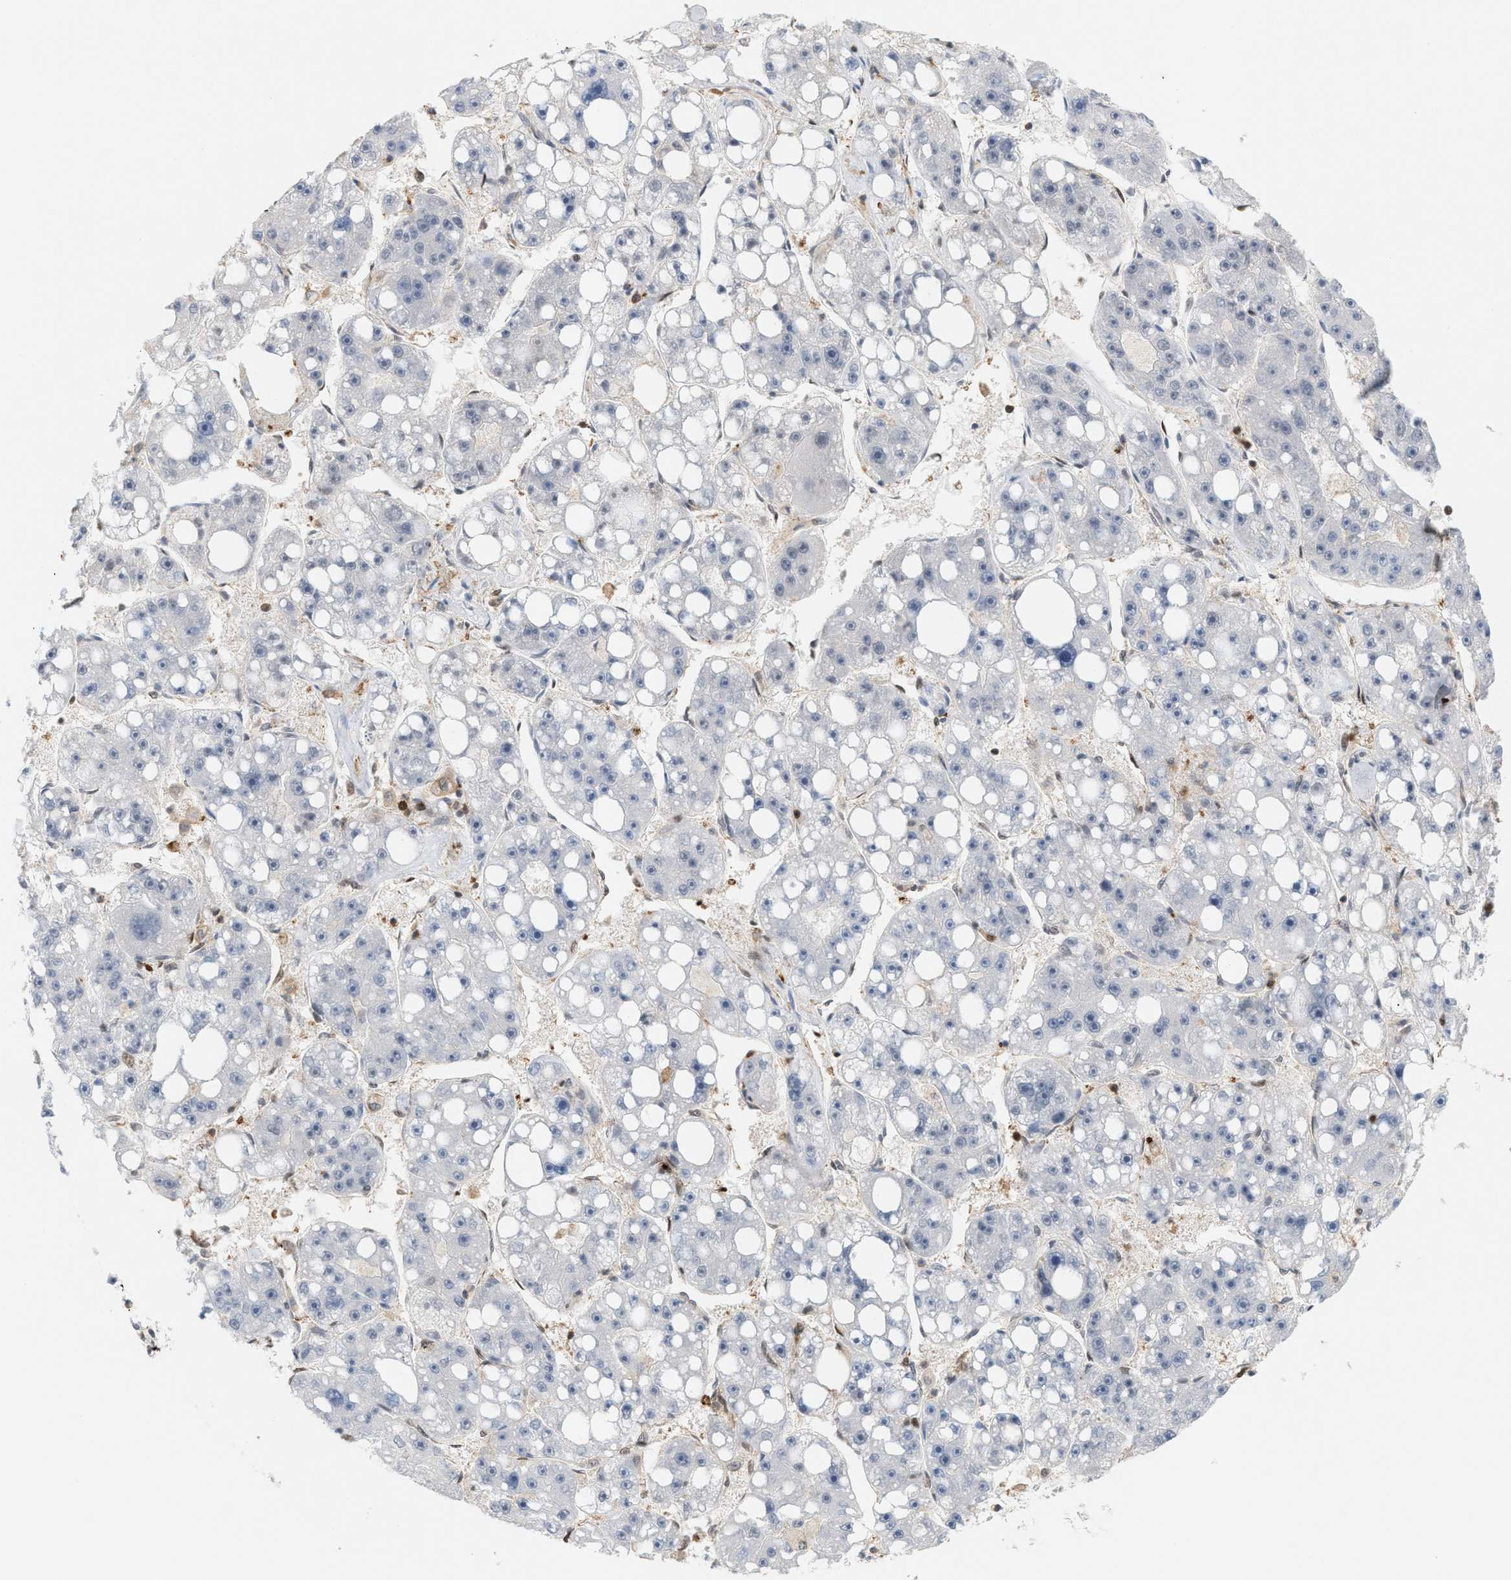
{"staining": {"intensity": "negative", "quantity": "none", "location": "none"}, "tissue": "liver cancer", "cell_type": "Tumor cells", "image_type": "cancer", "snomed": [{"axis": "morphology", "description": "Carcinoma, Hepatocellular, NOS"}, {"axis": "topography", "description": "Liver"}], "caption": "Liver cancer stained for a protein using IHC shows no positivity tumor cells.", "gene": "RNASEK-C17orf49", "patient": {"sex": "female", "age": 61}}